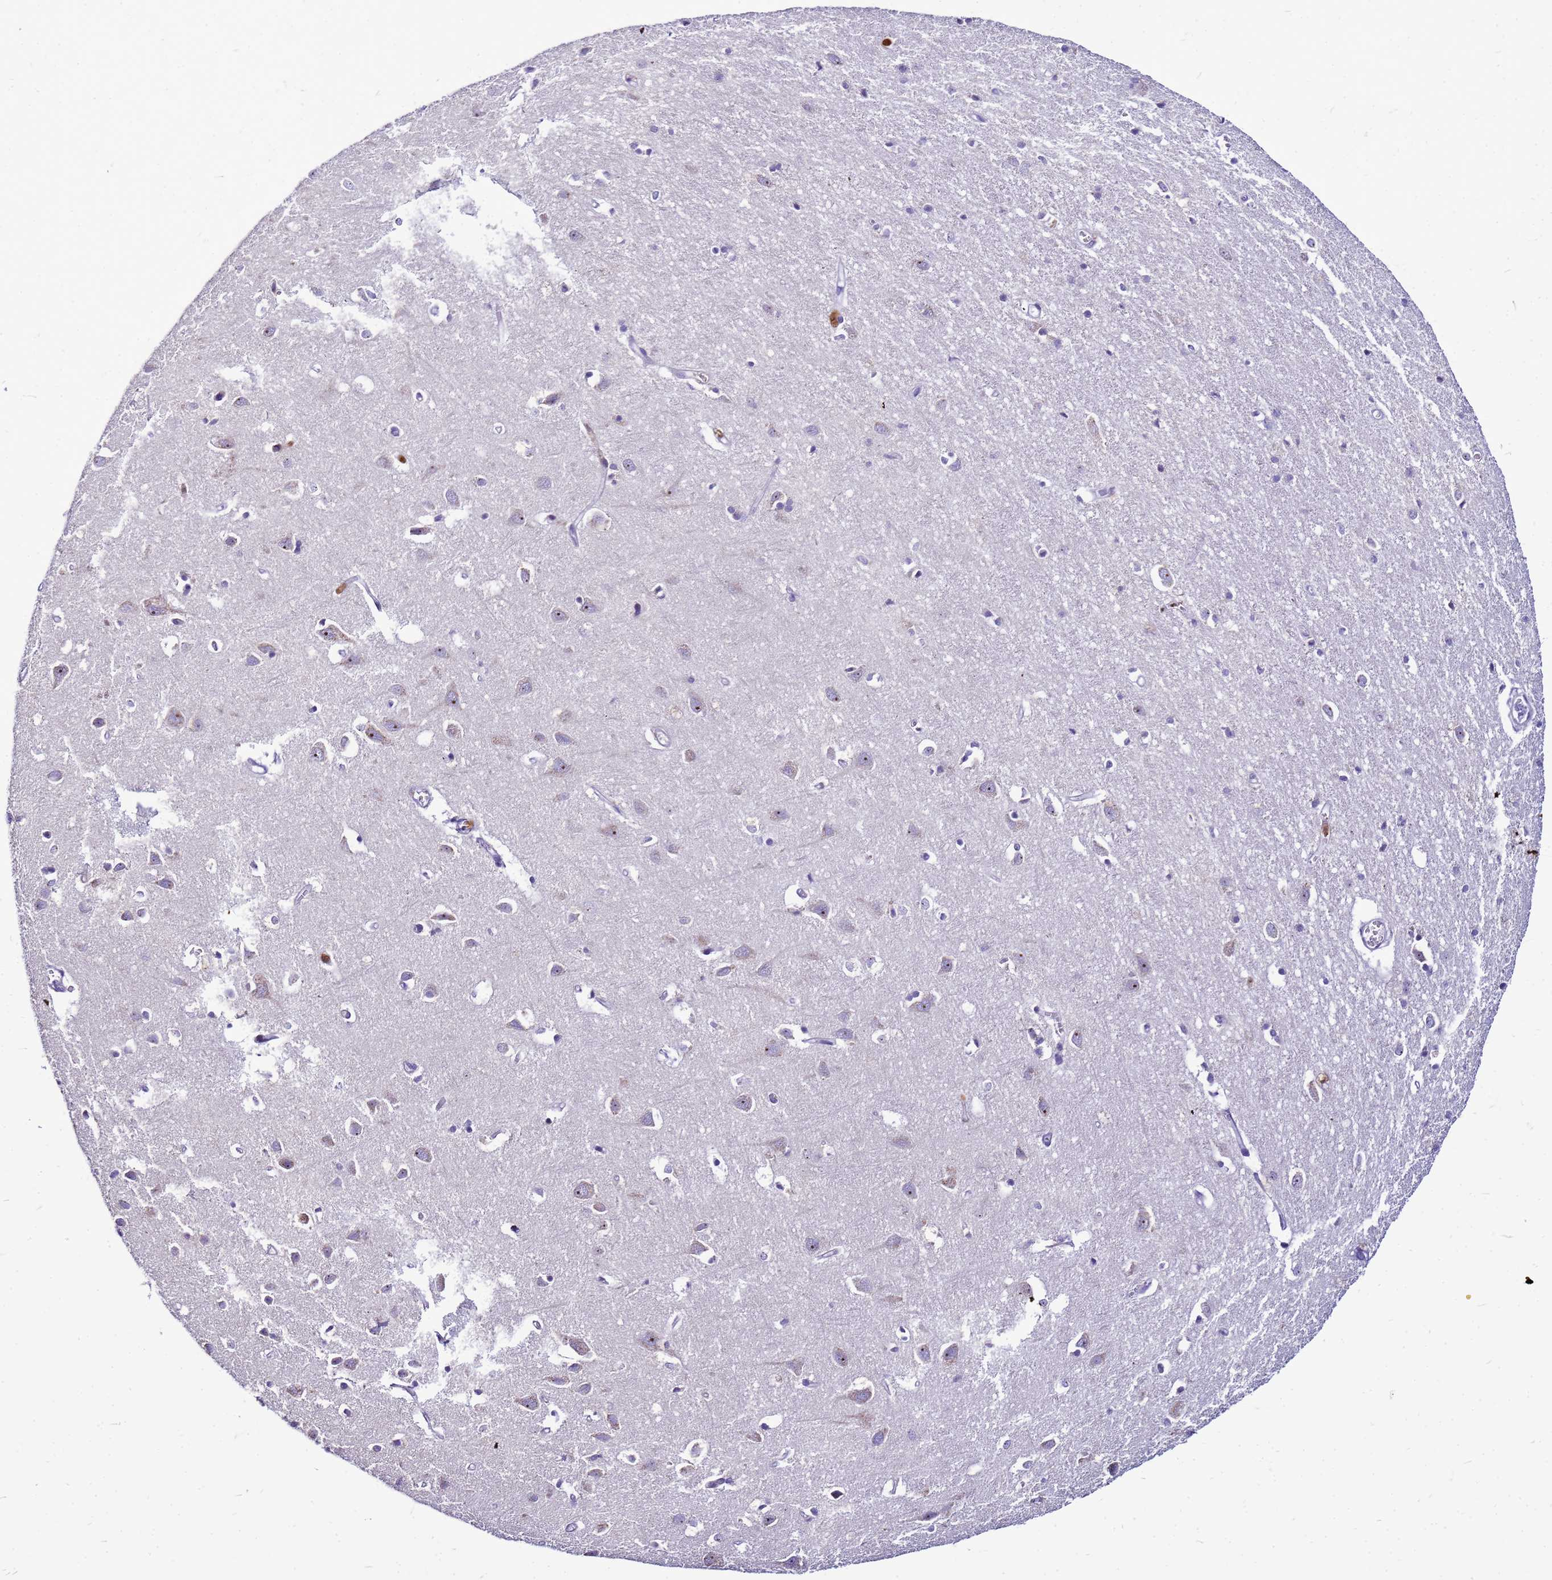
{"staining": {"intensity": "negative", "quantity": "none", "location": "none"}, "tissue": "cerebral cortex", "cell_type": "Endothelial cells", "image_type": "normal", "snomed": [{"axis": "morphology", "description": "Normal tissue, NOS"}, {"axis": "topography", "description": "Cerebral cortex"}], "caption": "A high-resolution image shows immunohistochemistry (IHC) staining of normal cerebral cortex, which demonstrates no significant expression in endothelial cells.", "gene": "VPS4B", "patient": {"sex": "female", "age": 64}}